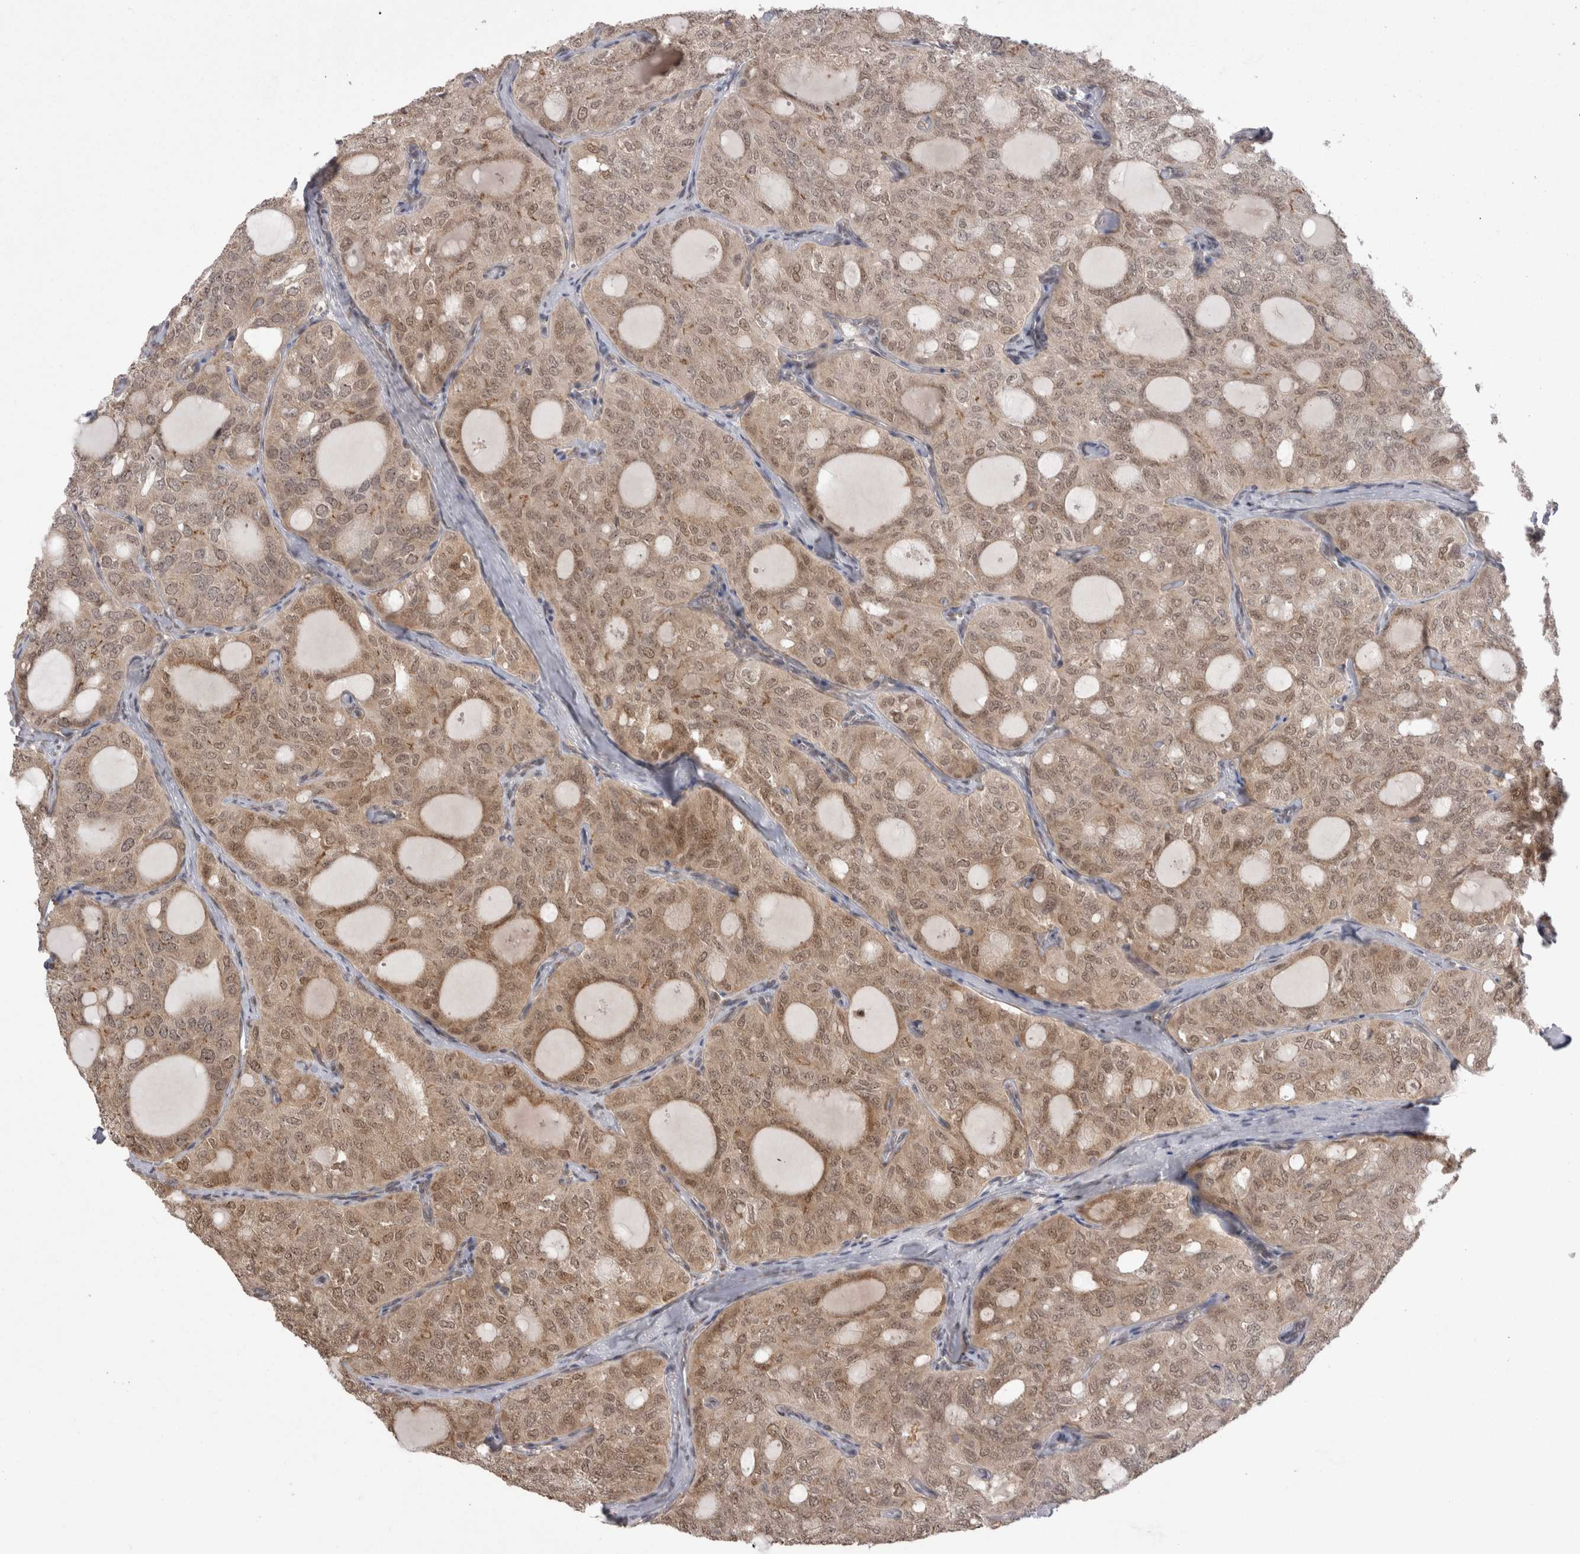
{"staining": {"intensity": "weak", "quantity": ">75%", "location": "cytoplasmic/membranous,nuclear"}, "tissue": "thyroid cancer", "cell_type": "Tumor cells", "image_type": "cancer", "snomed": [{"axis": "morphology", "description": "Follicular adenoma carcinoma, NOS"}, {"axis": "topography", "description": "Thyroid gland"}], "caption": "Immunohistochemistry staining of thyroid cancer (follicular adenoma carcinoma), which shows low levels of weak cytoplasmic/membranous and nuclear staining in about >75% of tumor cells indicating weak cytoplasmic/membranous and nuclear protein expression. The staining was performed using DAB (brown) for protein detection and nuclei were counterstained in hematoxylin (blue).", "gene": "EXOSC4", "patient": {"sex": "male", "age": 75}}